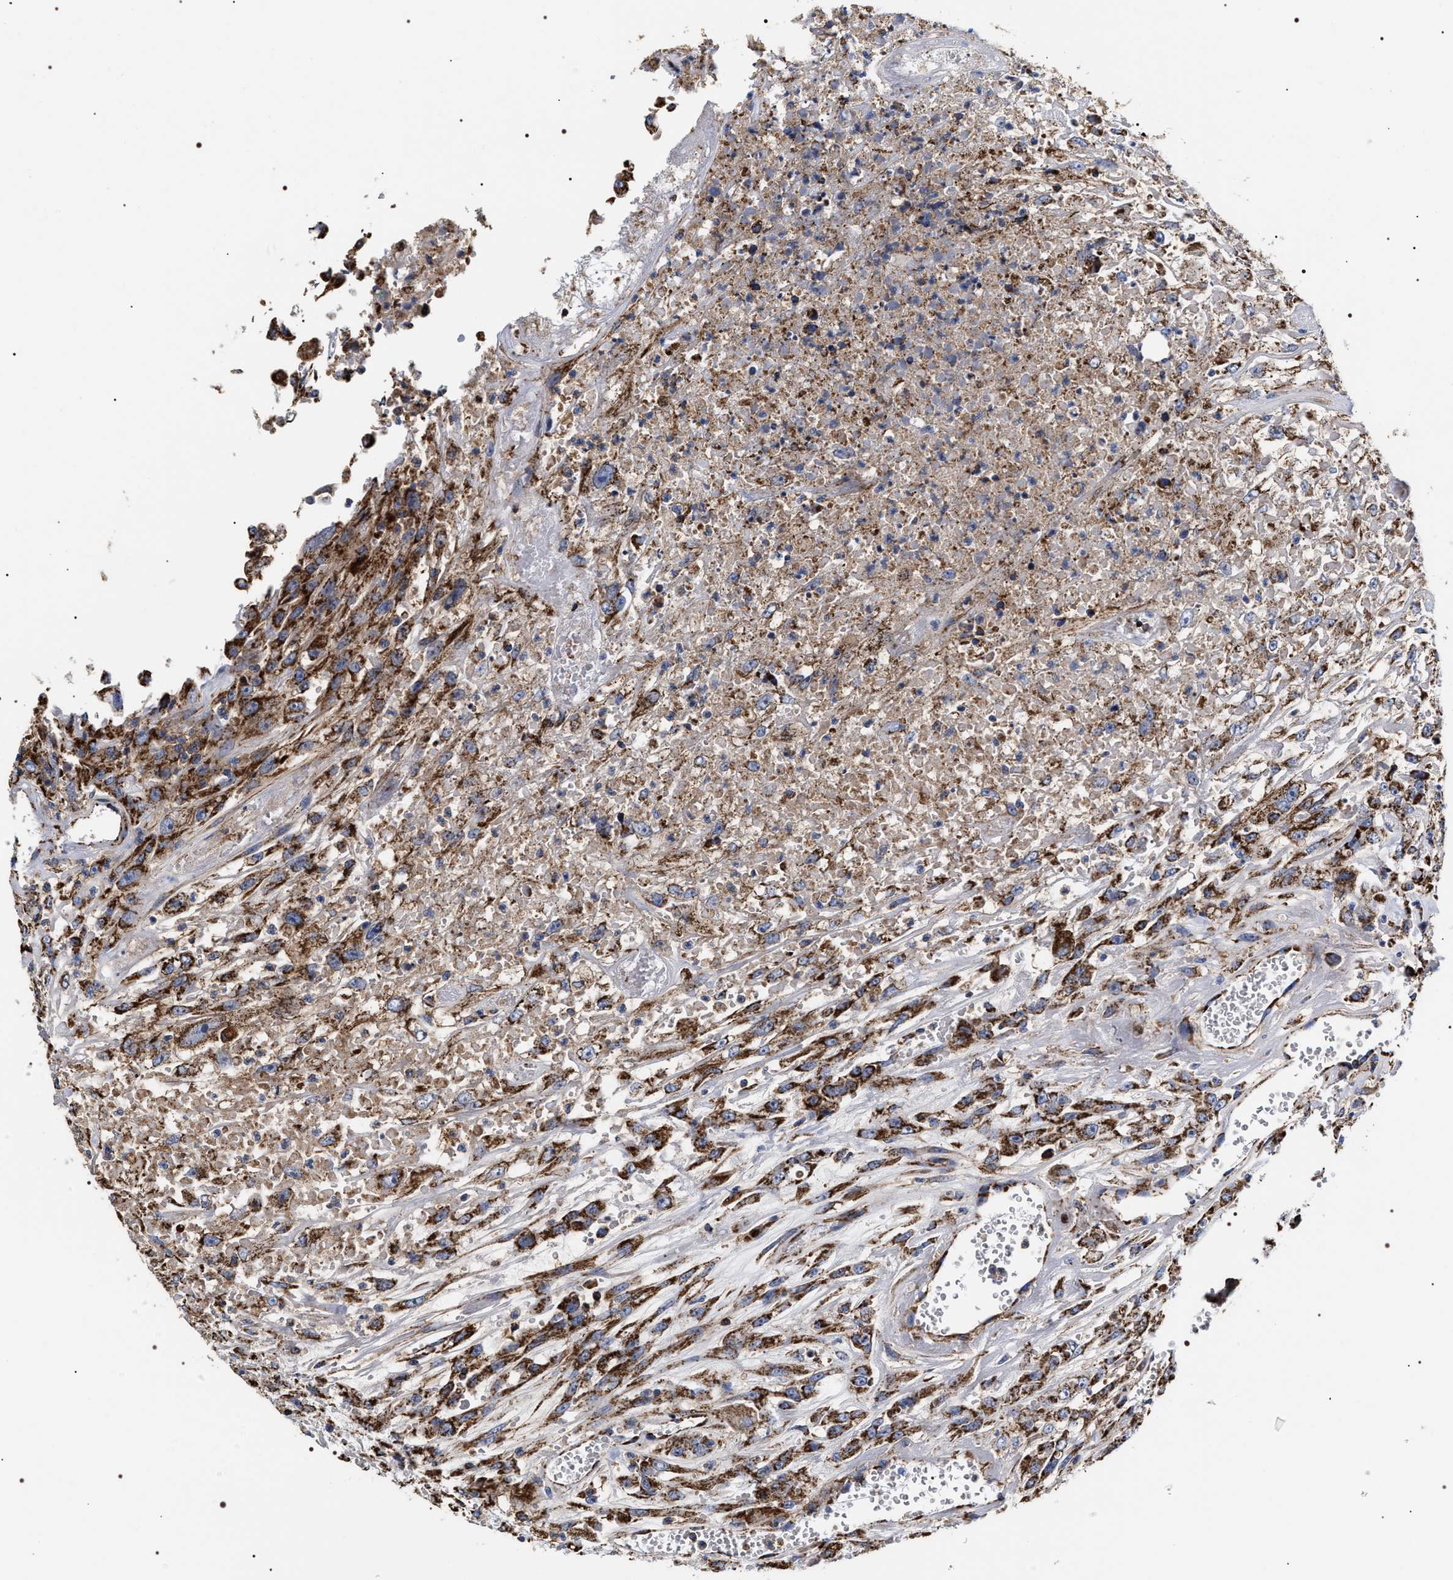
{"staining": {"intensity": "strong", "quantity": ">75%", "location": "cytoplasmic/membranous"}, "tissue": "urothelial cancer", "cell_type": "Tumor cells", "image_type": "cancer", "snomed": [{"axis": "morphology", "description": "Urothelial carcinoma, High grade"}, {"axis": "topography", "description": "Urinary bladder"}], "caption": "Approximately >75% of tumor cells in human high-grade urothelial carcinoma reveal strong cytoplasmic/membranous protein expression as visualized by brown immunohistochemical staining.", "gene": "COG5", "patient": {"sex": "male", "age": 46}}